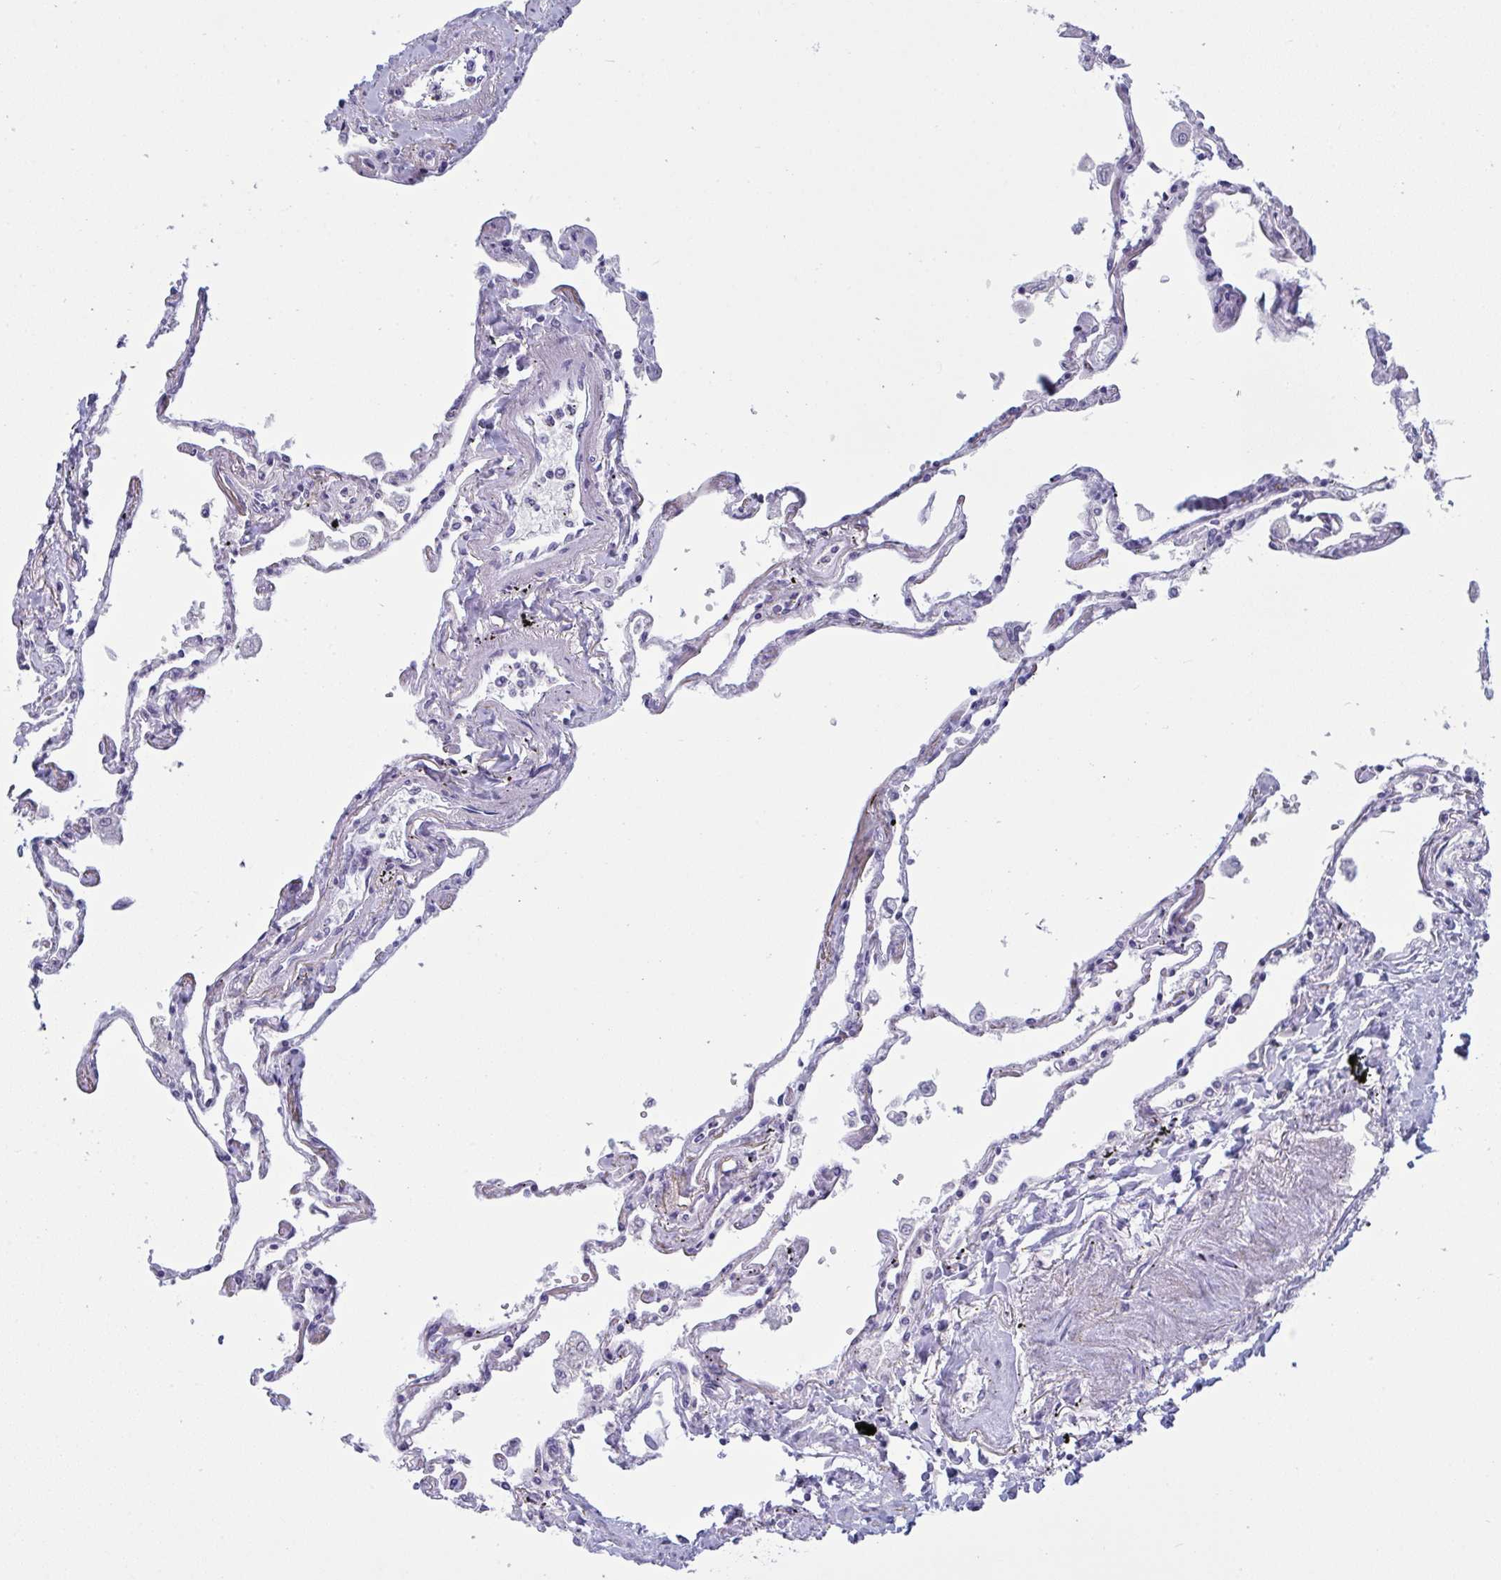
{"staining": {"intensity": "negative", "quantity": "none", "location": "none"}, "tissue": "lung", "cell_type": "Alveolar cells", "image_type": "normal", "snomed": [{"axis": "morphology", "description": "Normal tissue, NOS"}, {"axis": "topography", "description": "Lung"}], "caption": "High power microscopy micrograph of an immunohistochemistry (IHC) photomicrograph of benign lung, revealing no significant positivity in alveolar cells.", "gene": "TENT5D", "patient": {"sex": "female", "age": 67}}